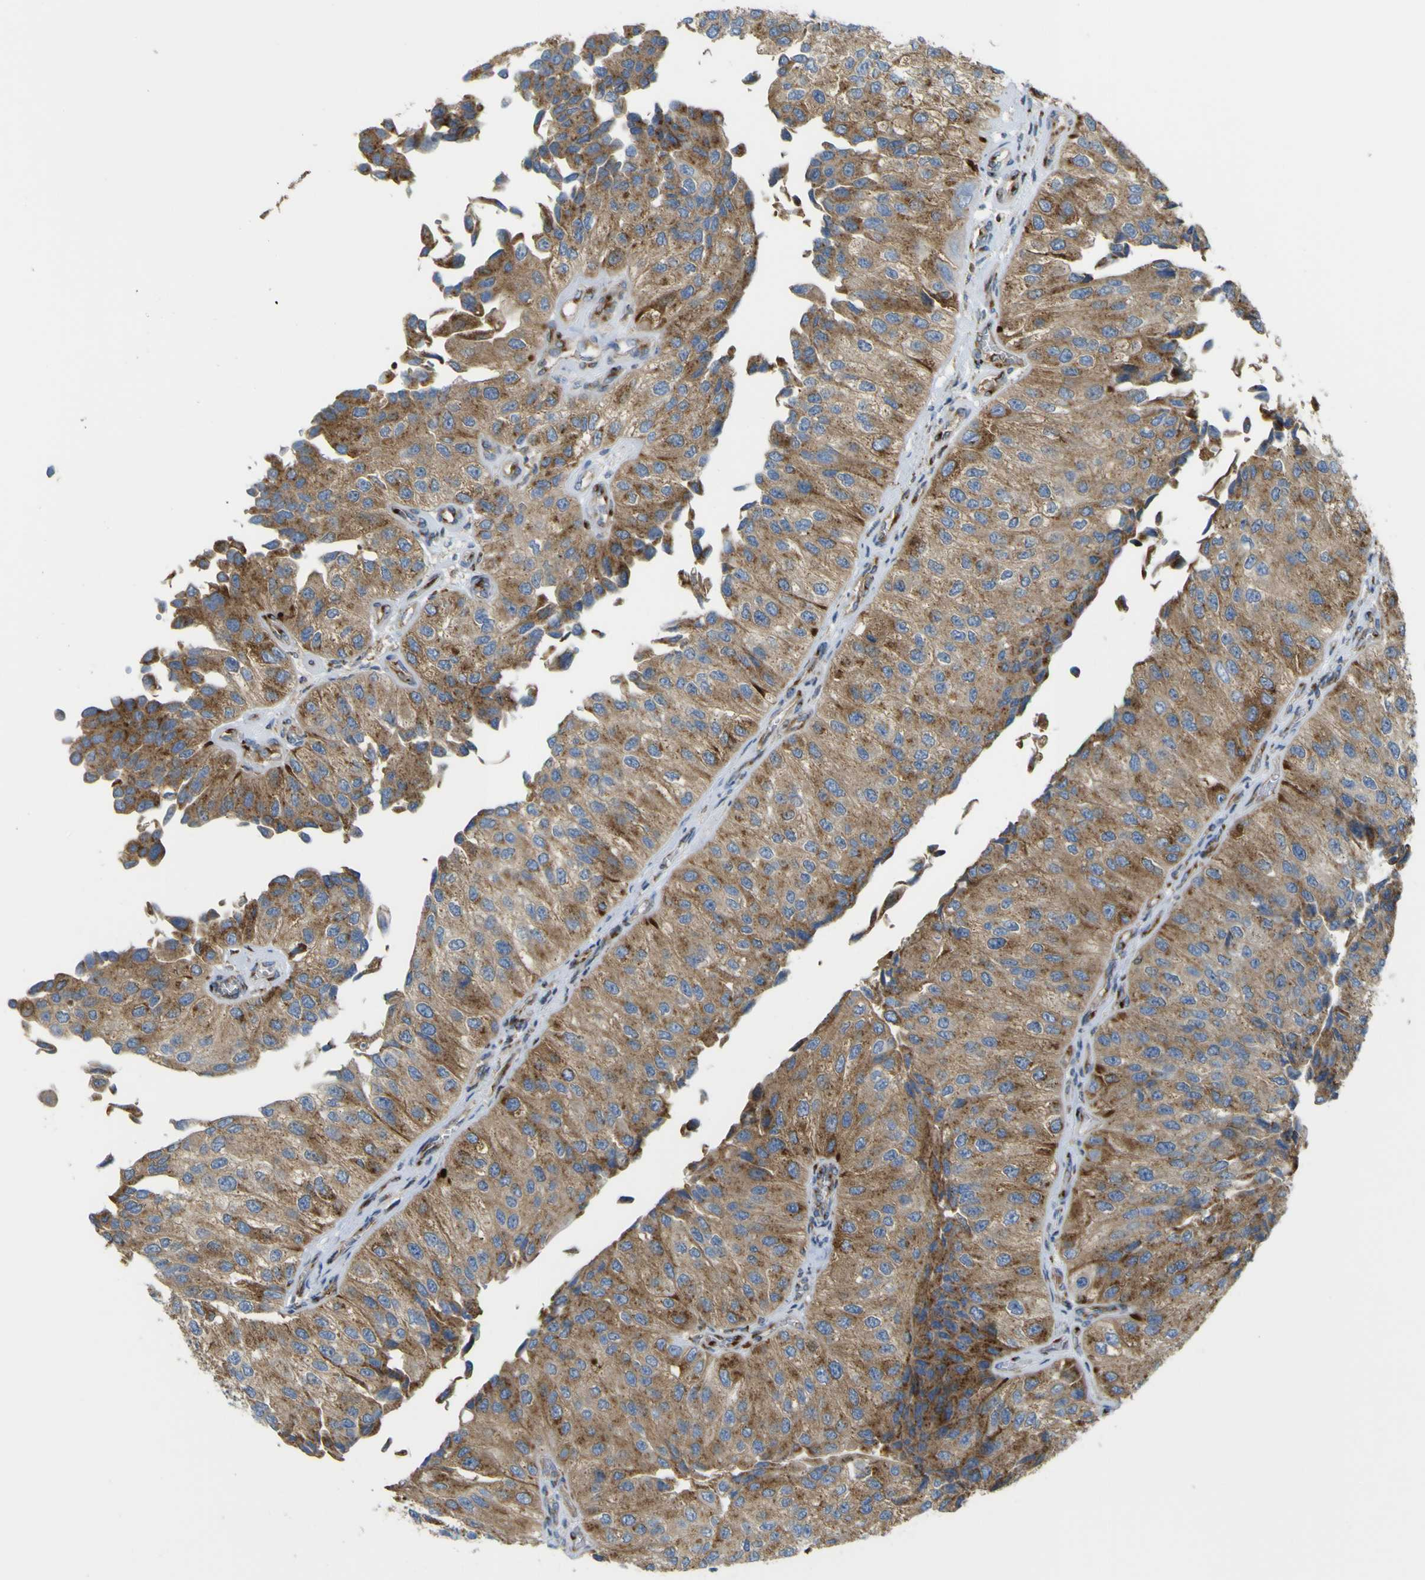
{"staining": {"intensity": "moderate", "quantity": ">75%", "location": "cytoplasmic/membranous"}, "tissue": "urothelial cancer", "cell_type": "Tumor cells", "image_type": "cancer", "snomed": [{"axis": "morphology", "description": "Urothelial carcinoma, High grade"}, {"axis": "topography", "description": "Kidney"}, {"axis": "topography", "description": "Urinary bladder"}], "caption": "Protein analysis of high-grade urothelial carcinoma tissue reveals moderate cytoplasmic/membranous expression in about >75% of tumor cells.", "gene": "IGF2R", "patient": {"sex": "male", "age": 77}}